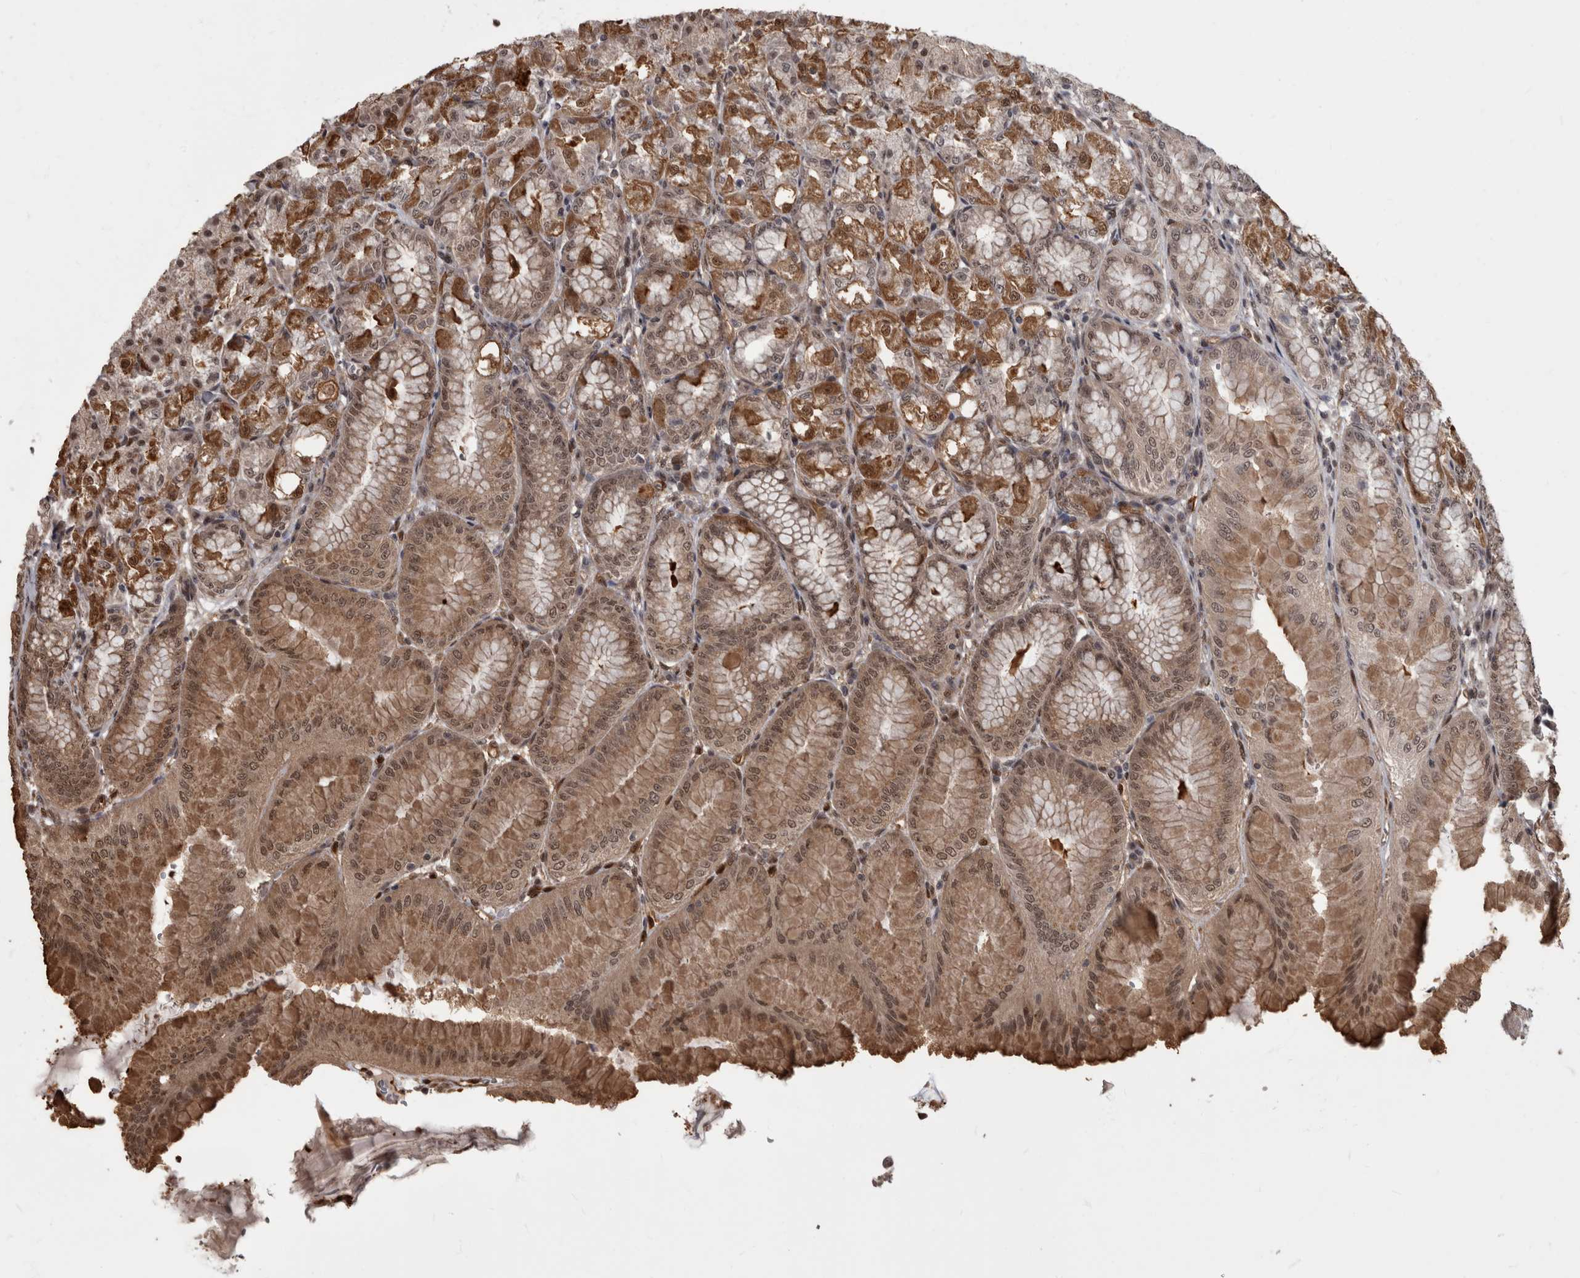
{"staining": {"intensity": "moderate", "quantity": ">75%", "location": "cytoplasmic/membranous,nuclear"}, "tissue": "stomach", "cell_type": "Glandular cells", "image_type": "normal", "snomed": [{"axis": "morphology", "description": "Normal tissue, NOS"}, {"axis": "topography", "description": "Stomach, lower"}], "caption": "Immunohistochemistry micrograph of normal human stomach stained for a protein (brown), which shows medium levels of moderate cytoplasmic/membranous,nuclear positivity in approximately >75% of glandular cells.", "gene": "AKT3", "patient": {"sex": "male", "age": 71}}